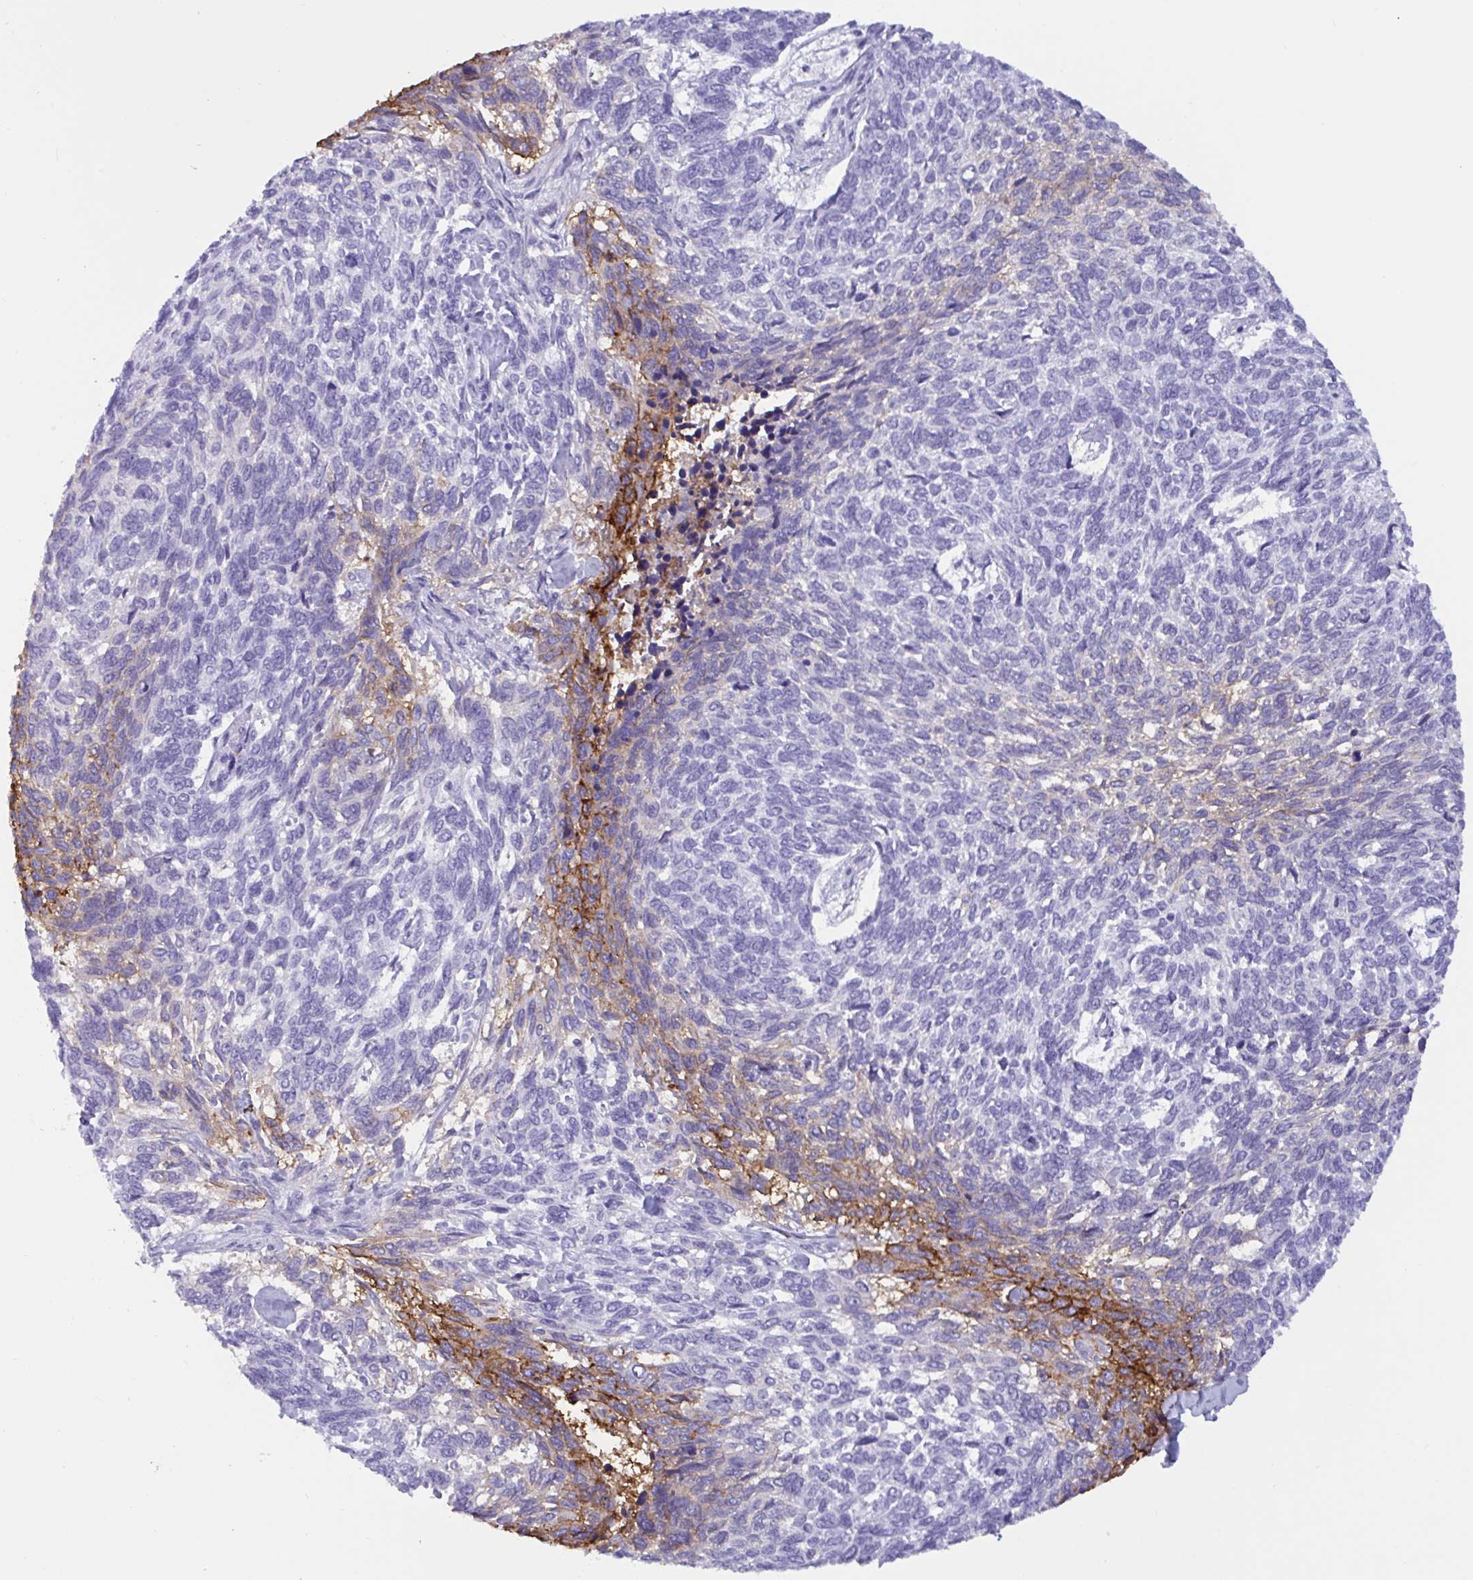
{"staining": {"intensity": "moderate", "quantity": "<25%", "location": "cytoplasmic/membranous"}, "tissue": "skin cancer", "cell_type": "Tumor cells", "image_type": "cancer", "snomed": [{"axis": "morphology", "description": "Basal cell carcinoma"}, {"axis": "topography", "description": "Skin"}], "caption": "Skin cancer (basal cell carcinoma) stained with immunohistochemistry (IHC) displays moderate cytoplasmic/membranous staining in approximately <25% of tumor cells.", "gene": "SLC2A1", "patient": {"sex": "female", "age": 65}}